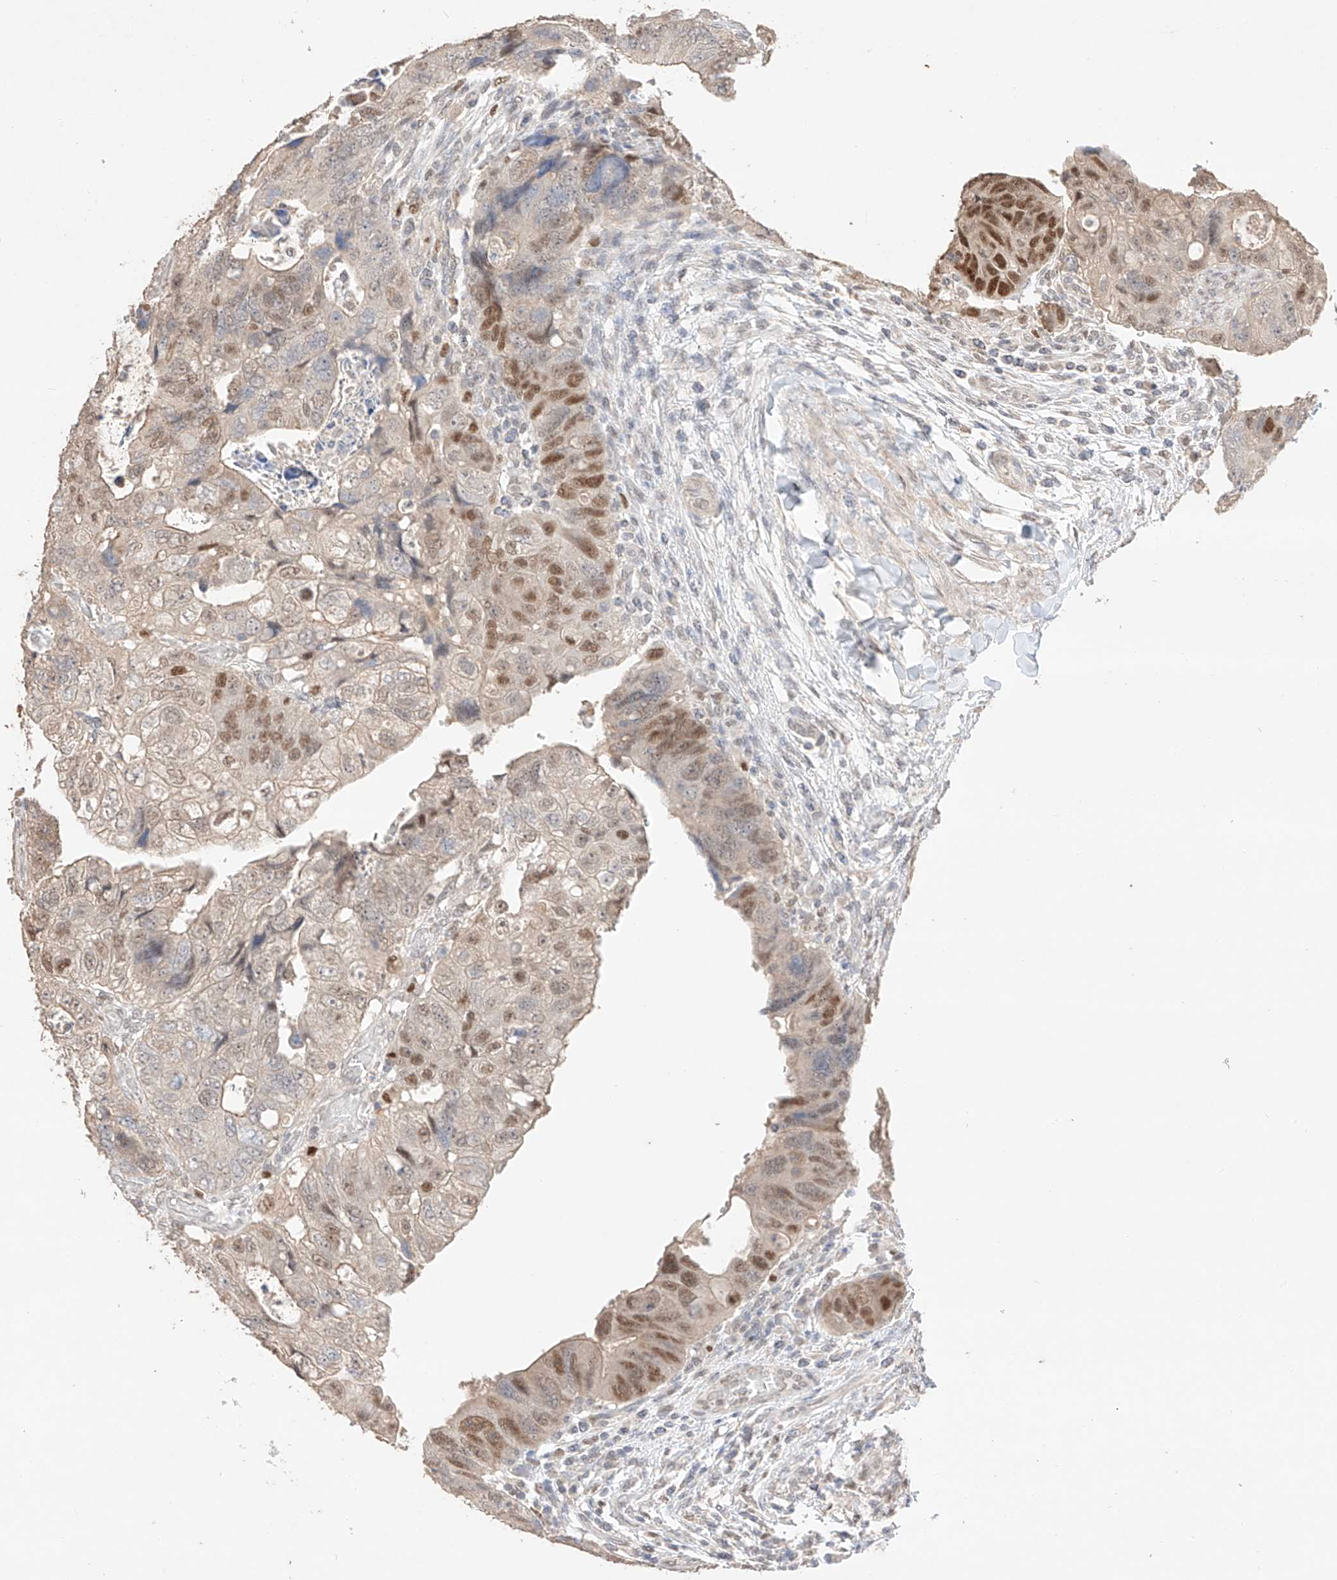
{"staining": {"intensity": "moderate", "quantity": "25%-75%", "location": "nuclear"}, "tissue": "colorectal cancer", "cell_type": "Tumor cells", "image_type": "cancer", "snomed": [{"axis": "morphology", "description": "Adenocarcinoma, NOS"}, {"axis": "topography", "description": "Rectum"}], "caption": "Immunohistochemical staining of human colorectal adenocarcinoma demonstrates moderate nuclear protein expression in about 25%-75% of tumor cells.", "gene": "APIP", "patient": {"sex": "male", "age": 59}}